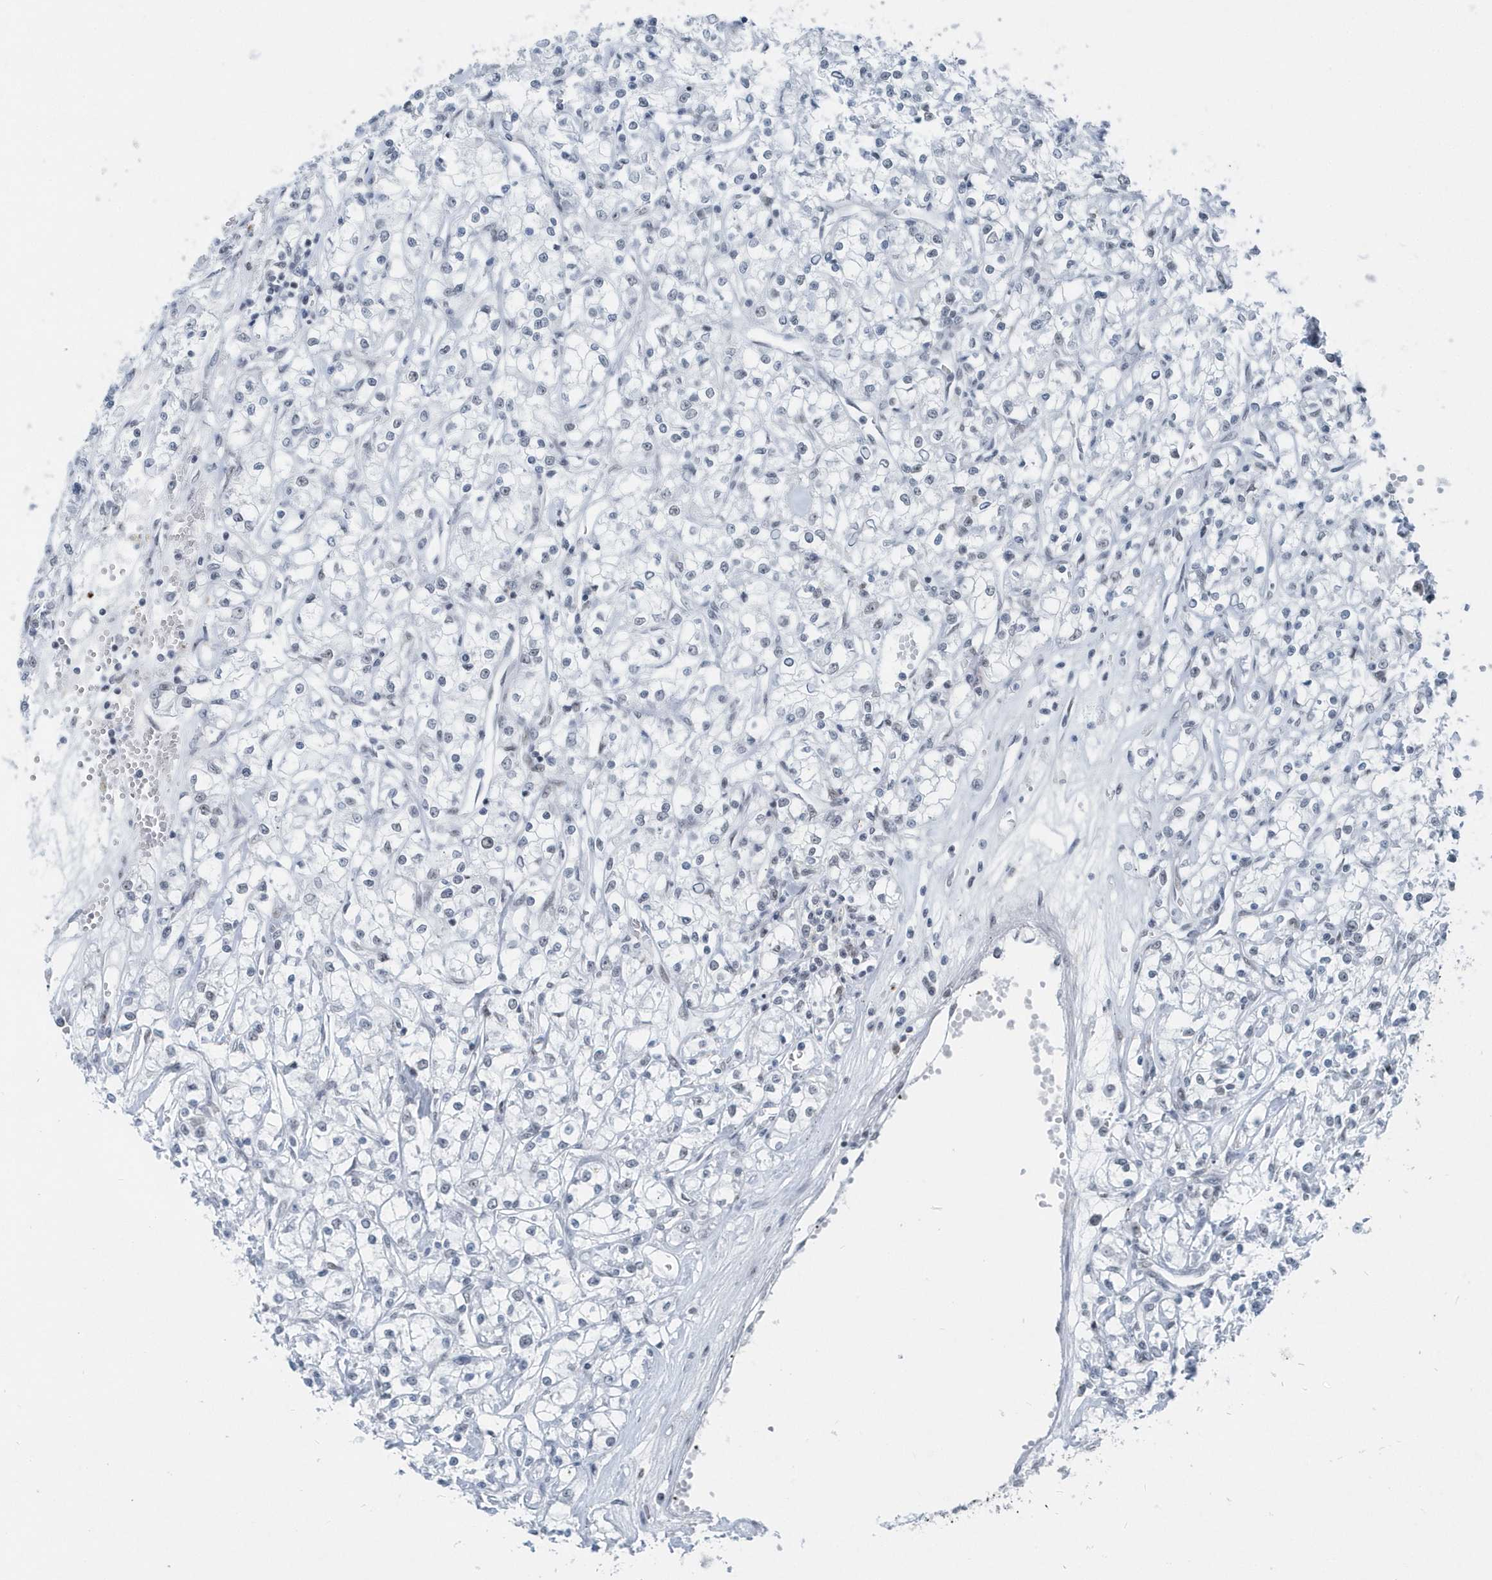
{"staining": {"intensity": "negative", "quantity": "none", "location": "none"}, "tissue": "renal cancer", "cell_type": "Tumor cells", "image_type": "cancer", "snomed": [{"axis": "morphology", "description": "Adenocarcinoma, NOS"}, {"axis": "topography", "description": "Kidney"}], "caption": "High magnification brightfield microscopy of adenocarcinoma (renal) stained with DAB (brown) and counterstained with hematoxylin (blue): tumor cells show no significant expression.", "gene": "FIP1L1", "patient": {"sex": "female", "age": 59}}